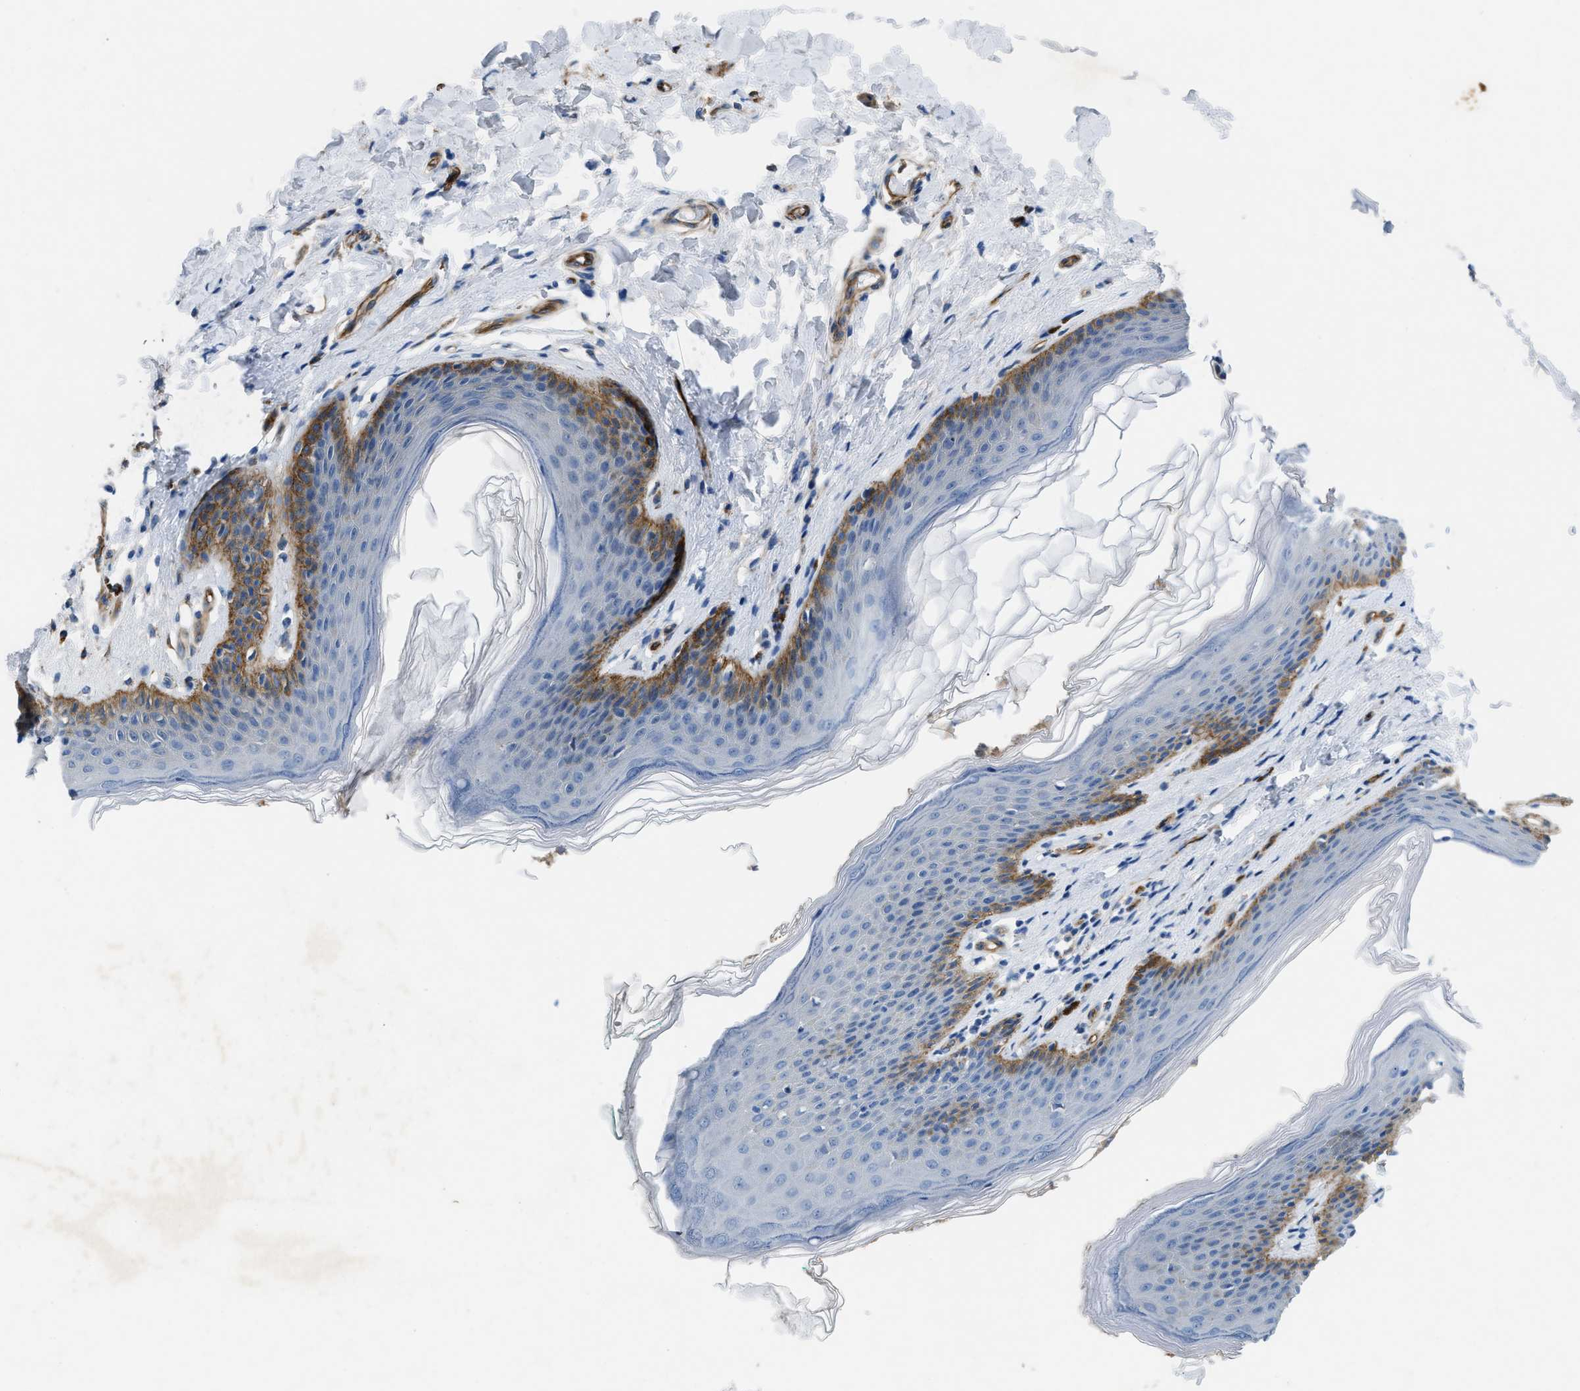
{"staining": {"intensity": "moderate", "quantity": "<25%", "location": "cytoplasmic/membranous"}, "tissue": "skin", "cell_type": "Epidermal cells", "image_type": "normal", "snomed": [{"axis": "morphology", "description": "Normal tissue, NOS"}, {"axis": "topography", "description": "Vulva"}], "caption": "Normal skin shows moderate cytoplasmic/membranous staining in approximately <25% of epidermal cells, visualized by immunohistochemistry. The staining is performed using DAB (3,3'-diaminobenzidine) brown chromogen to label protein expression. The nuclei are counter-stained blue using hematoxylin.", "gene": "SPEG", "patient": {"sex": "female", "age": 66}}